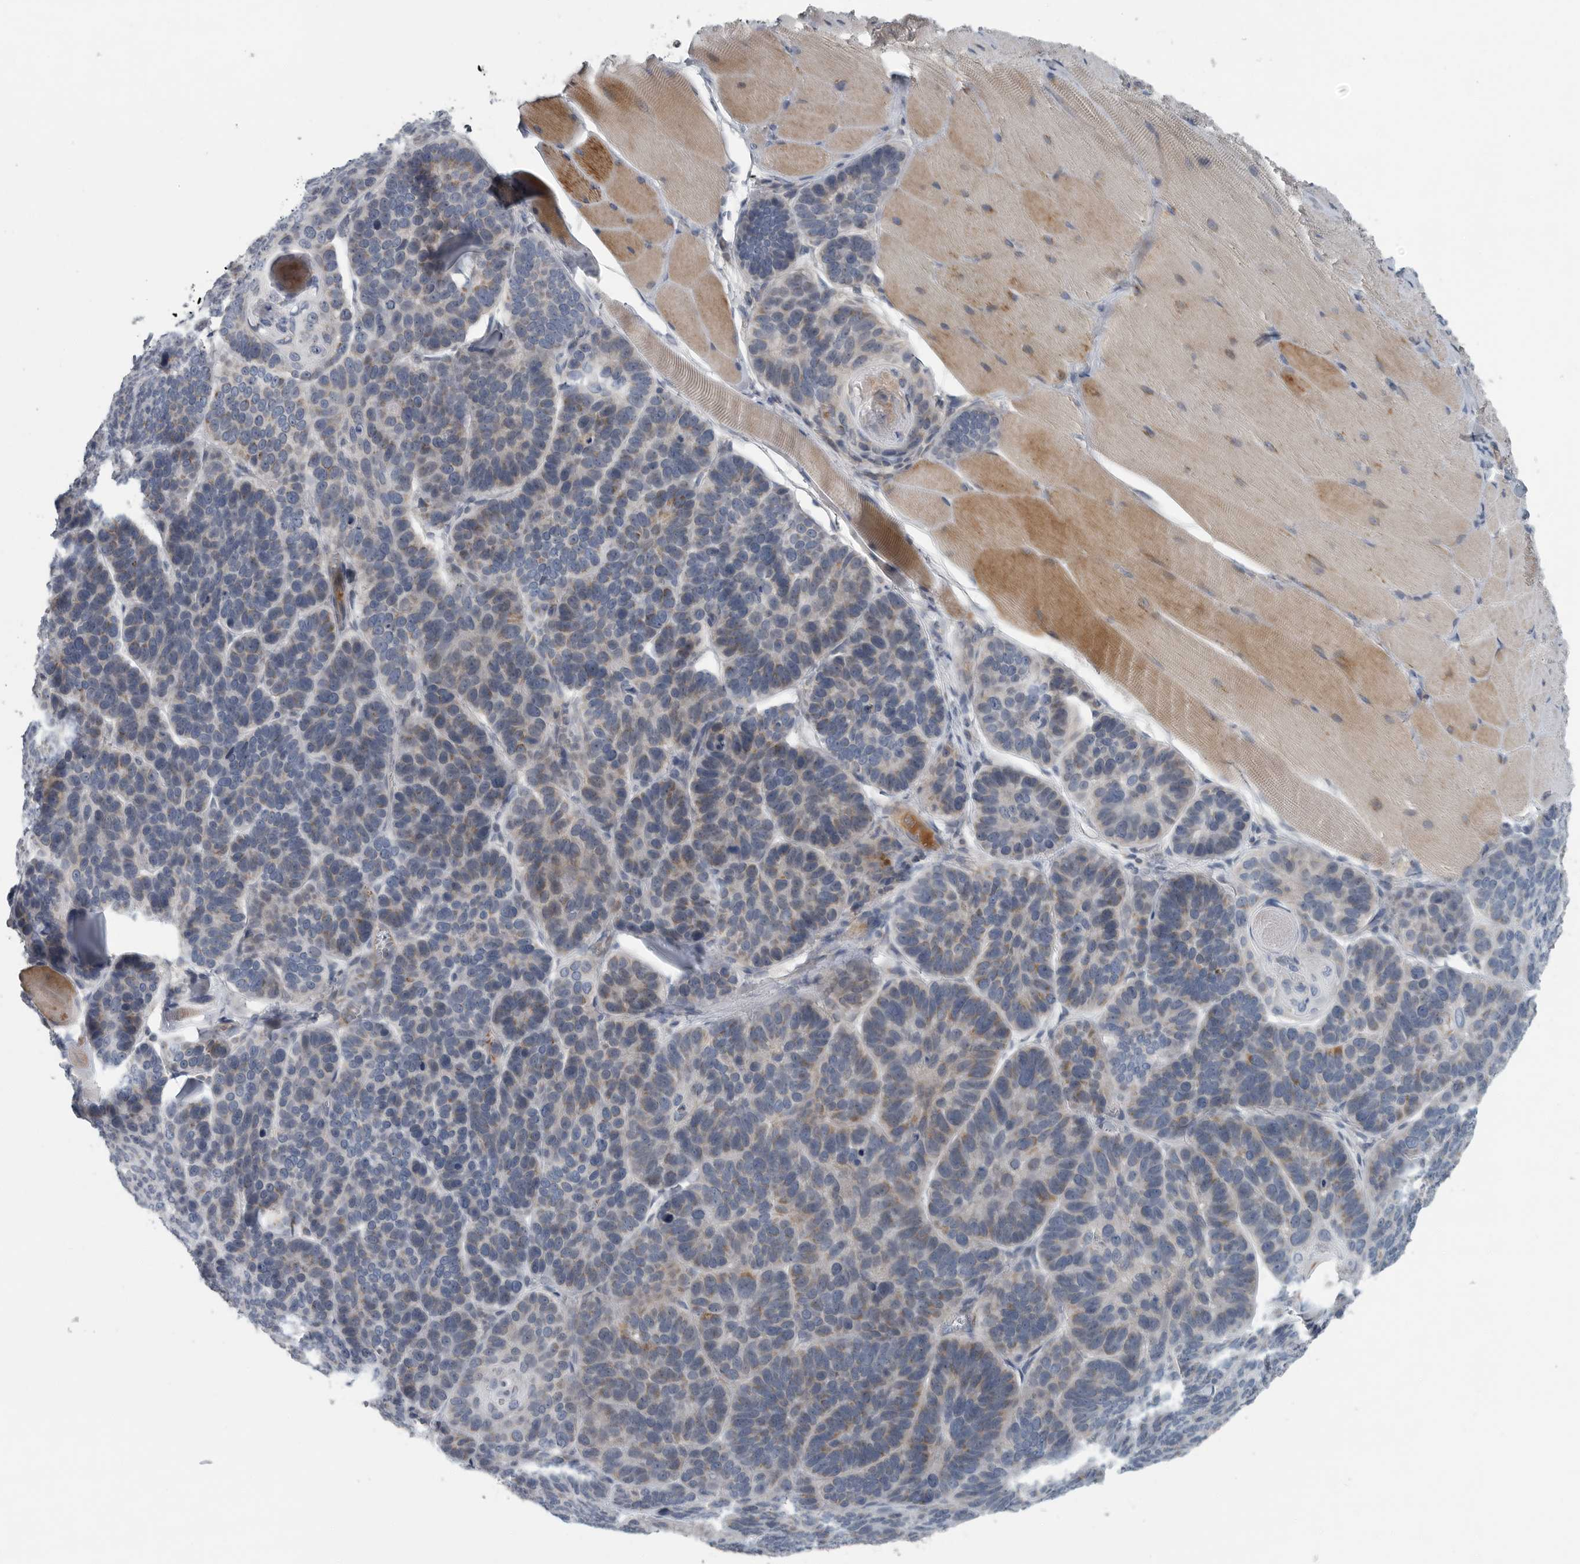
{"staining": {"intensity": "weak", "quantity": "25%-75%", "location": "cytoplasmic/membranous"}, "tissue": "skin cancer", "cell_type": "Tumor cells", "image_type": "cancer", "snomed": [{"axis": "morphology", "description": "Basal cell carcinoma"}, {"axis": "topography", "description": "Skin"}], "caption": "About 25%-75% of tumor cells in human skin cancer exhibit weak cytoplasmic/membranous protein staining as visualized by brown immunohistochemical staining.", "gene": "MPP3", "patient": {"sex": "male", "age": 62}}